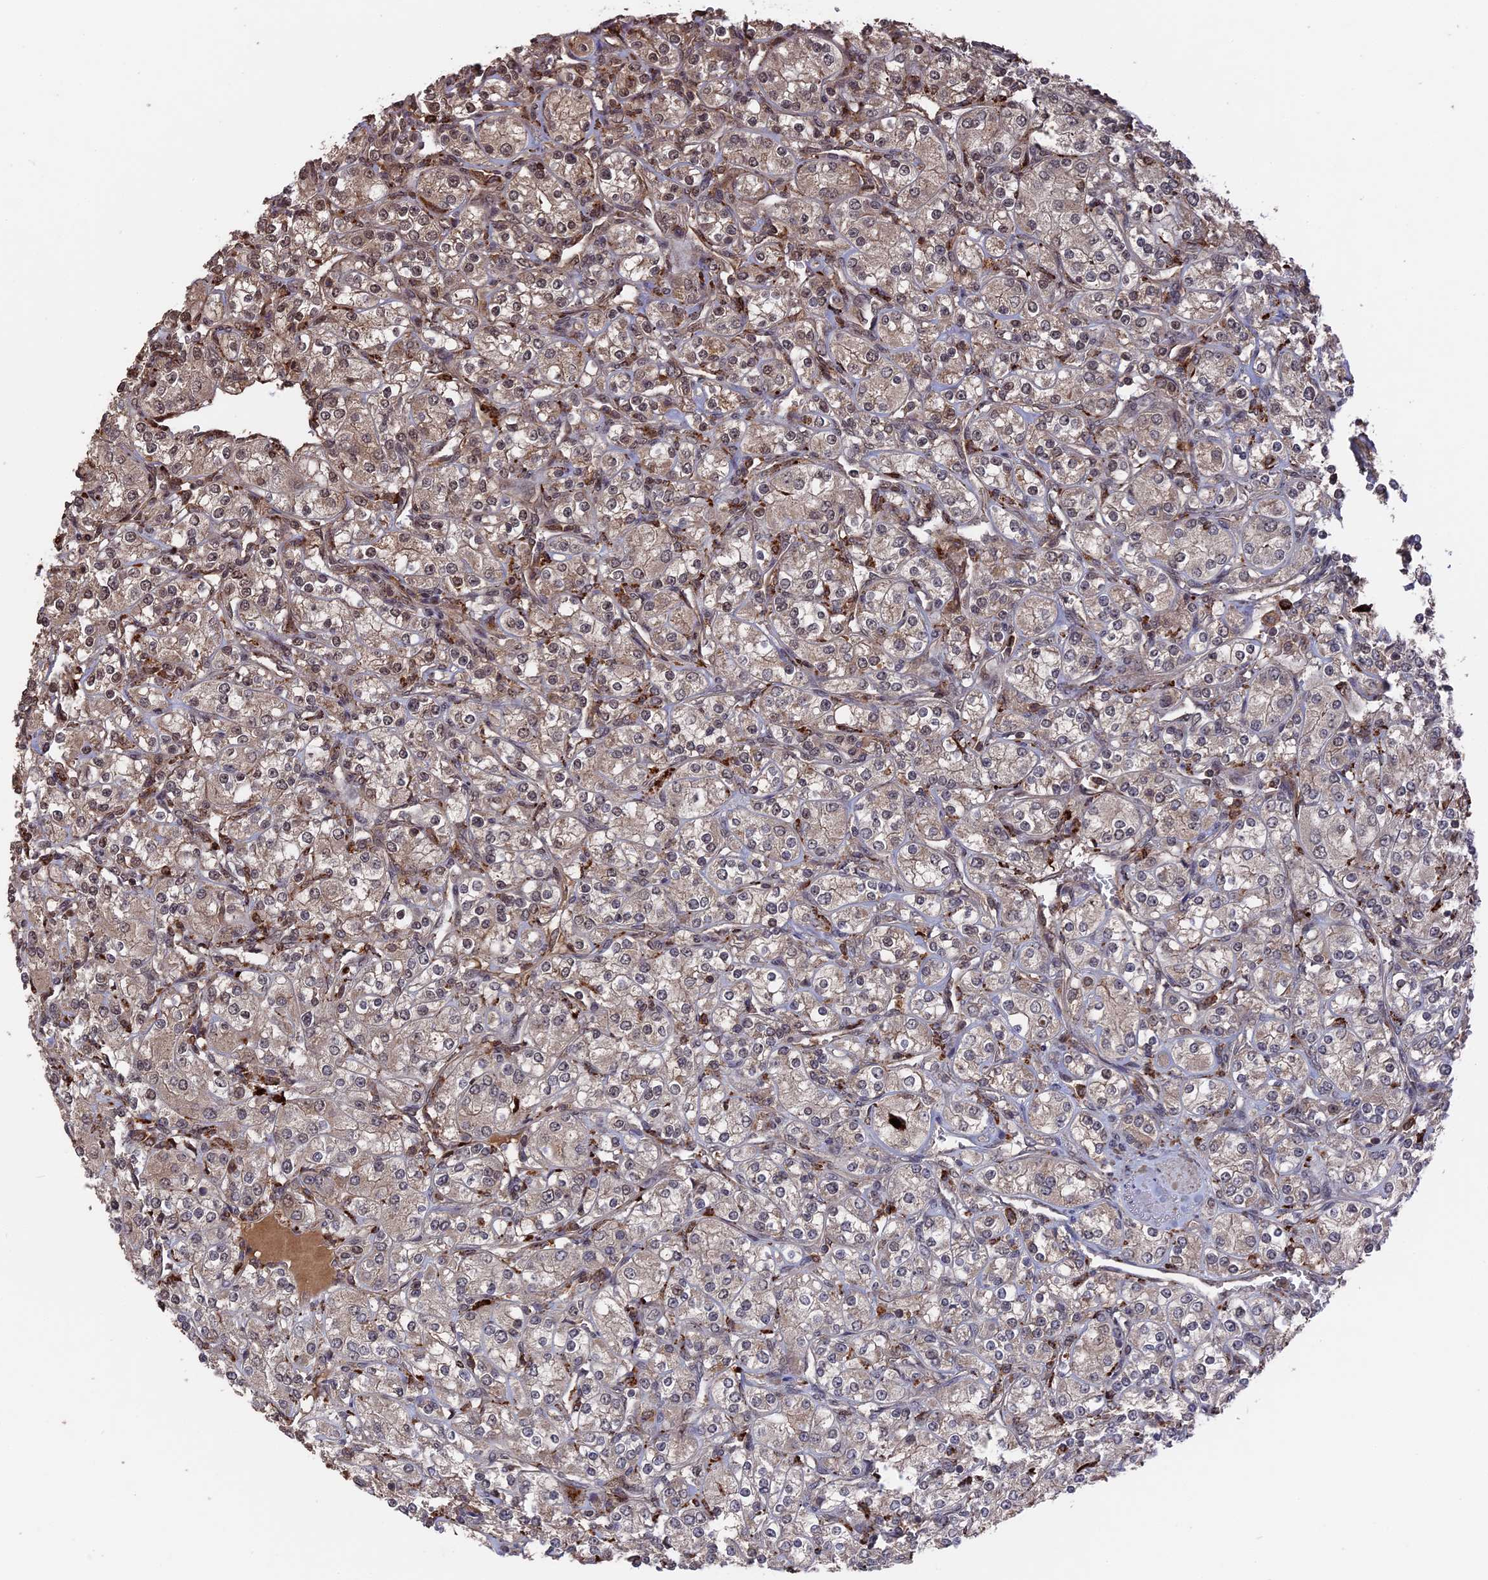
{"staining": {"intensity": "weak", "quantity": "25%-75%", "location": "cytoplasmic/membranous,nuclear"}, "tissue": "renal cancer", "cell_type": "Tumor cells", "image_type": "cancer", "snomed": [{"axis": "morphology", "description": "Adenocarcinoma, NOS"}, {"axis": "topography", "description": "Kidney"}], "caption": "Renal cancer stained with DAB (3,3'-diaminobenzidine) IHC shows low levels of weak cytoplasmic/membranous and nuclear positivity in approximately 25%-75% of tumor cells.", "gene": "TELO2", "patient": {"sex": "male", "age": 77}}